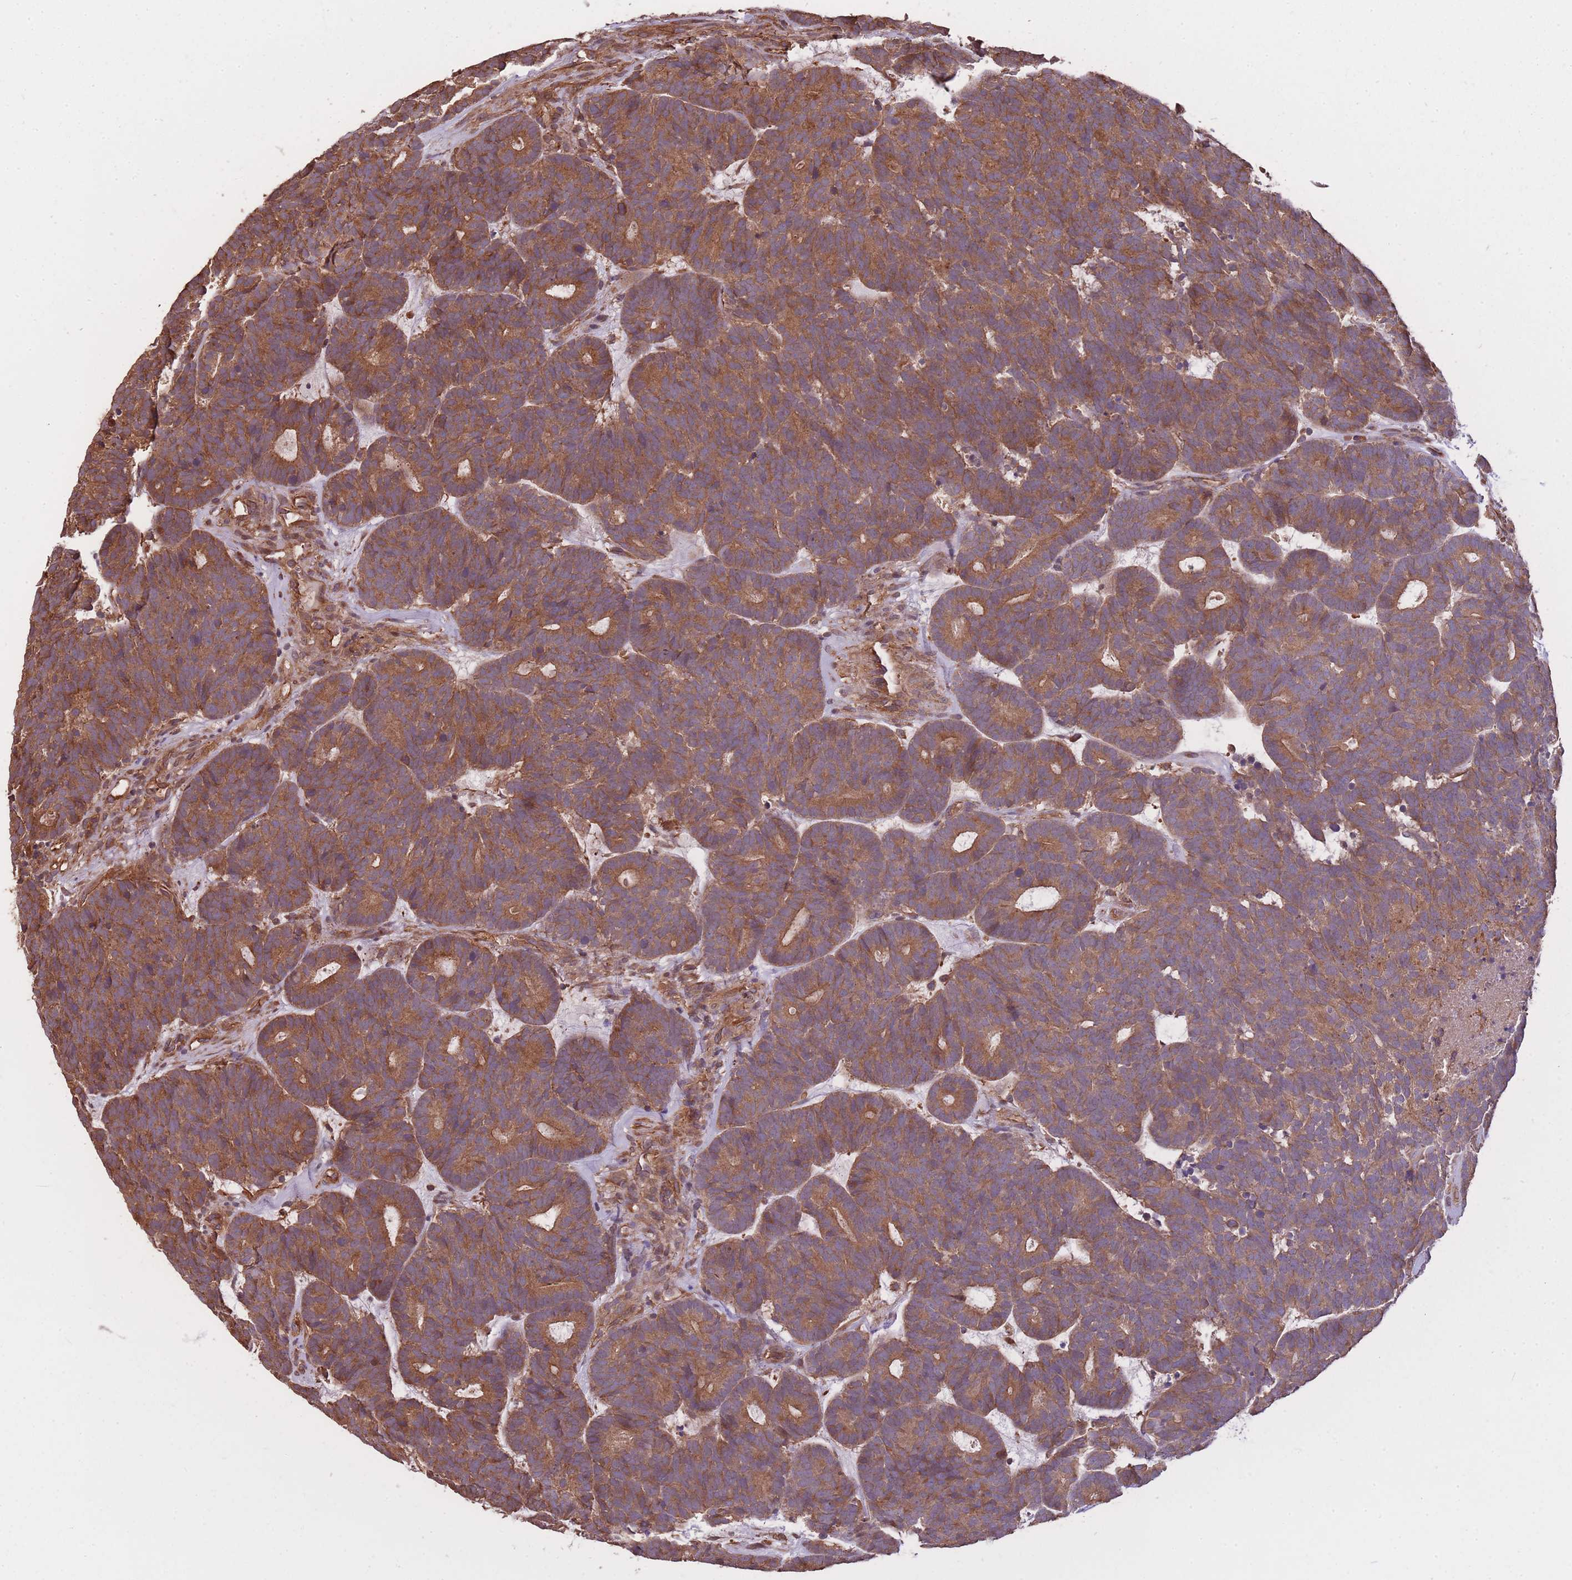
{"staining": {"intensity": "moderate", "quantity": ">75%", "location": "cytoplasmic/membranous"}, "tissue": "head and neck cancer", "cell_type": "Tumor cells", "image_type": "cancer", "snomed": [{"axis": "morphology", "description": "Adenocarcinoma, NOS"}, {"axis": "topography", "description": "Head-Neck"}], "caption": "Protein analysis of head and neck adenocarcinoma tissue demonstrates moderate cytoplasmic/membranous positivity in about >75% of tumor cells. (DAB (3,3'-diaminobenzidine) IHC with brightfield microscopy, high magnification).", "gene": "ARMH3", "patient": {"sex": "female", "age": 81}}